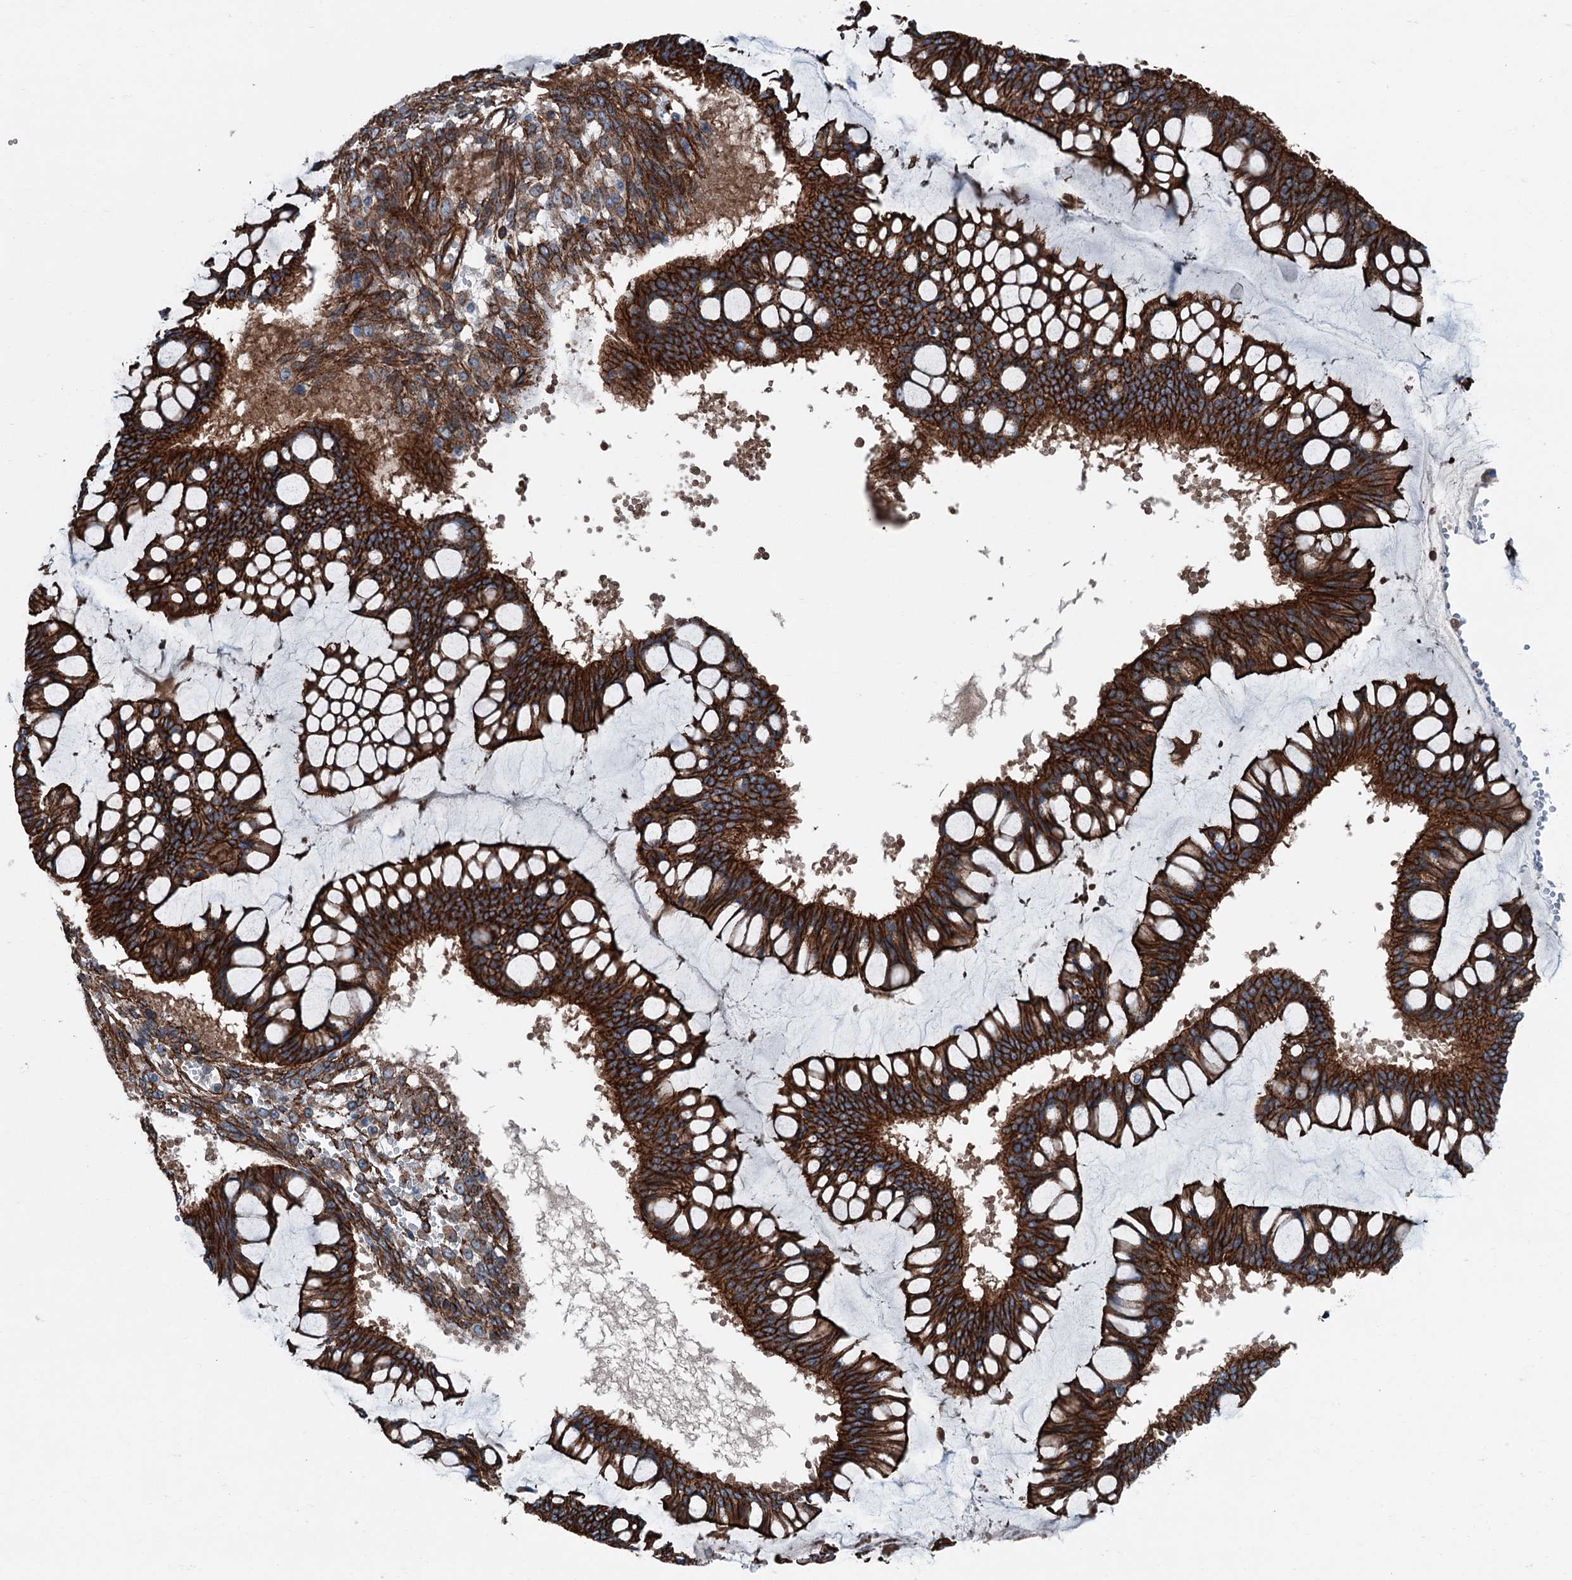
{"staining": {"intensity": "strong", "quantity": ">75%", "location": "cytoplasmic/membranous"}, "tissue": "ovarian cancer", "cell_type": "Tumor cells", "image_type": "cancer", "snomed": [{"axis": "morphology", "description": "Cystadenocarcinoma, mucinous, NOS"}, {"axis": "topography", "description": "Ovary"}], "caption": "High-magnification brightfield microscopy of mucinous cystadenocarcinoma (ovarian) stained with DAB (3,3'-diaminobenzidine) (brown) and counterstained with hematoxylin (blue). tumor cells exhibit strong cytoplasmic/membranous expression is identified in approximately>75% of cells.", "gene": "NMRAL1", "patient": {"sex": "female", "age": 73}}